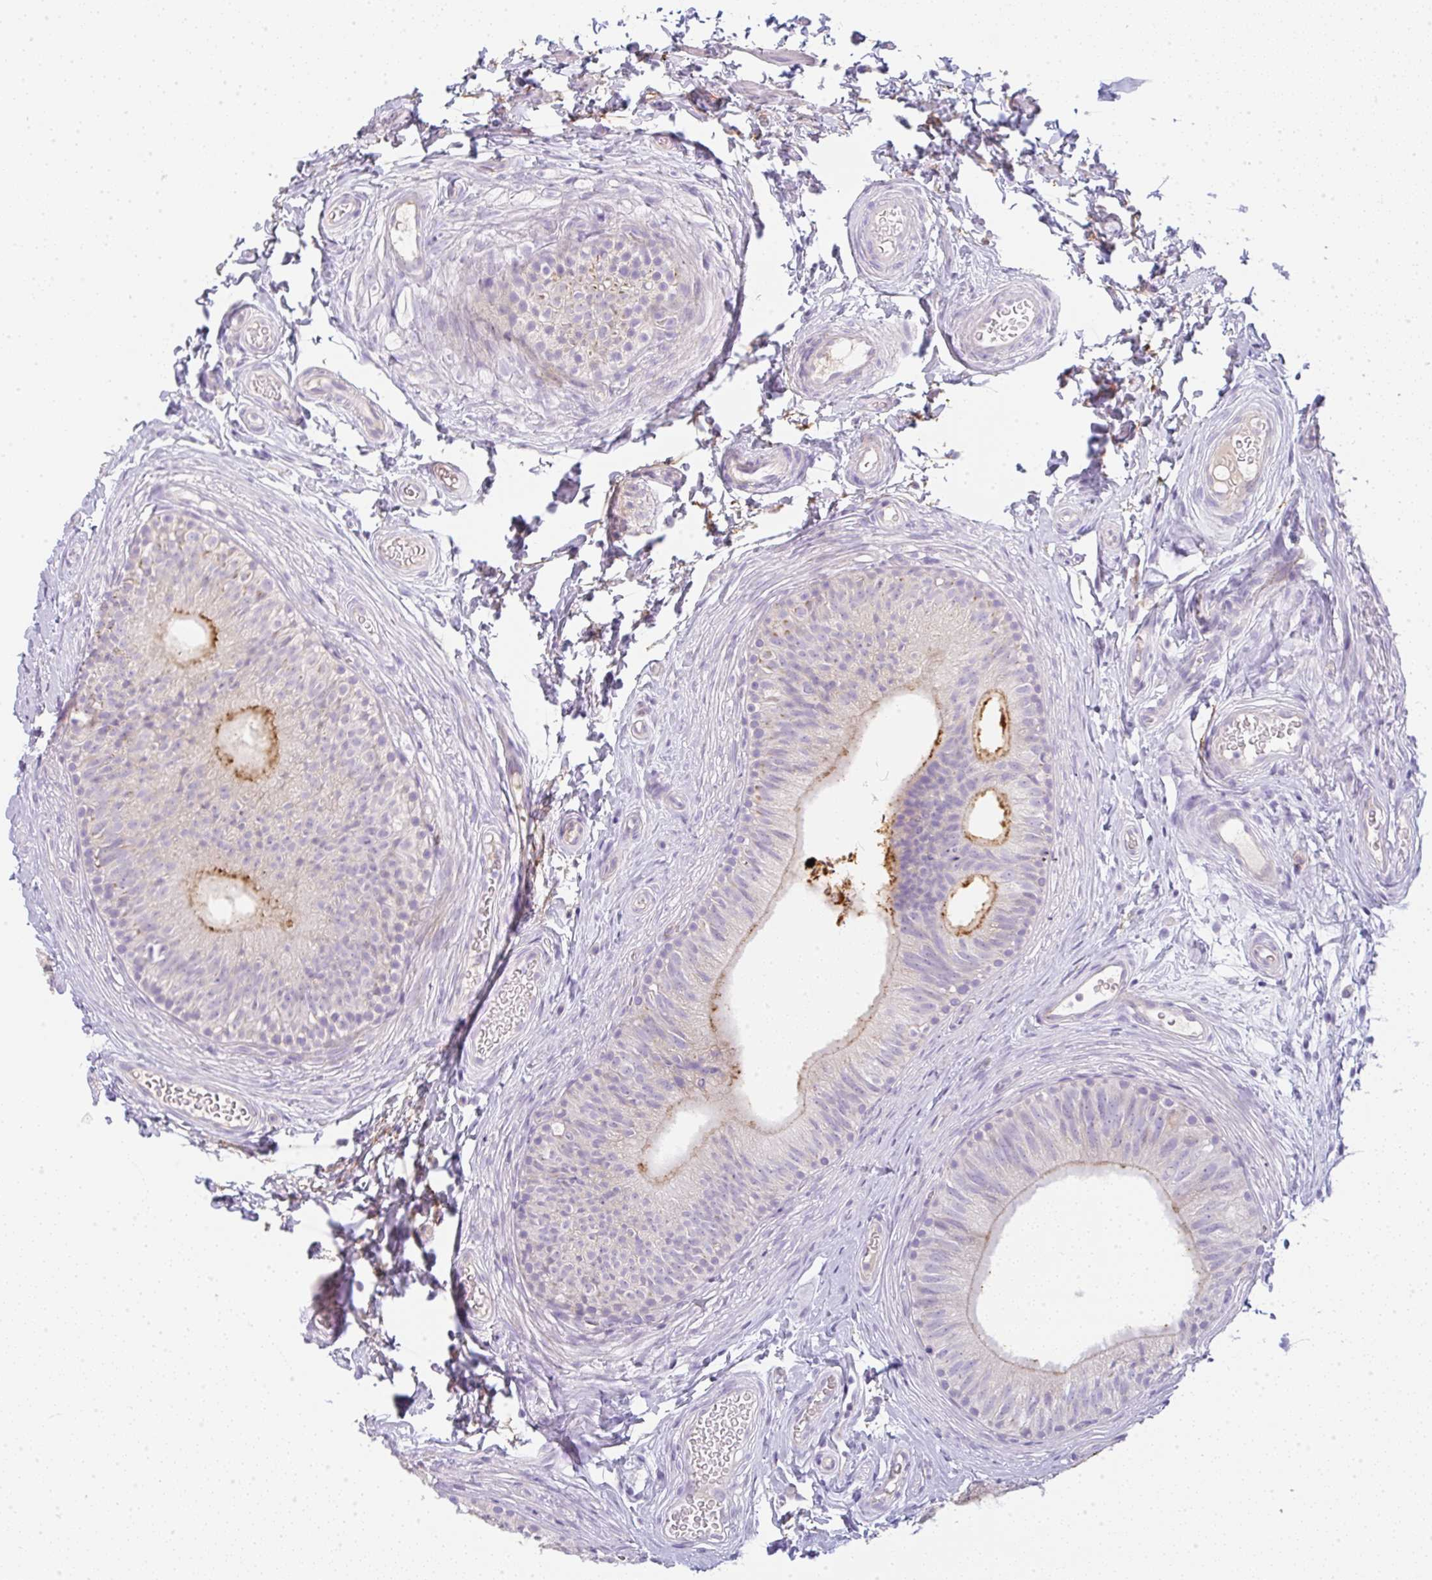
{"staining": {"intensity": "moderate", "quantity": "<25%", "location": "cytoplasmic/membranous"}, "tissue": "epididymis", "cell_type": "Glandular cells", "image_type": "normal", "snomed": [{"axis": "morphology", "description": "Normal tissue, NOS"}, {"axis": "topography", "description": "Epididymis, spermatic cord, NOS"}, {"axis": "topography", "description": "Epididymis"}, {"axis": "topography", "description": "Peripheral nerve tissue"}], "caption": "Immunohistochemistry (IHC) of benign epididymis exhibits low levels of moderate cytoplasmic/membranous positivity in approximately <25% of glandular cells.", "gene": "LPAR4", "patient": {"sex": "male", "age": 29}}